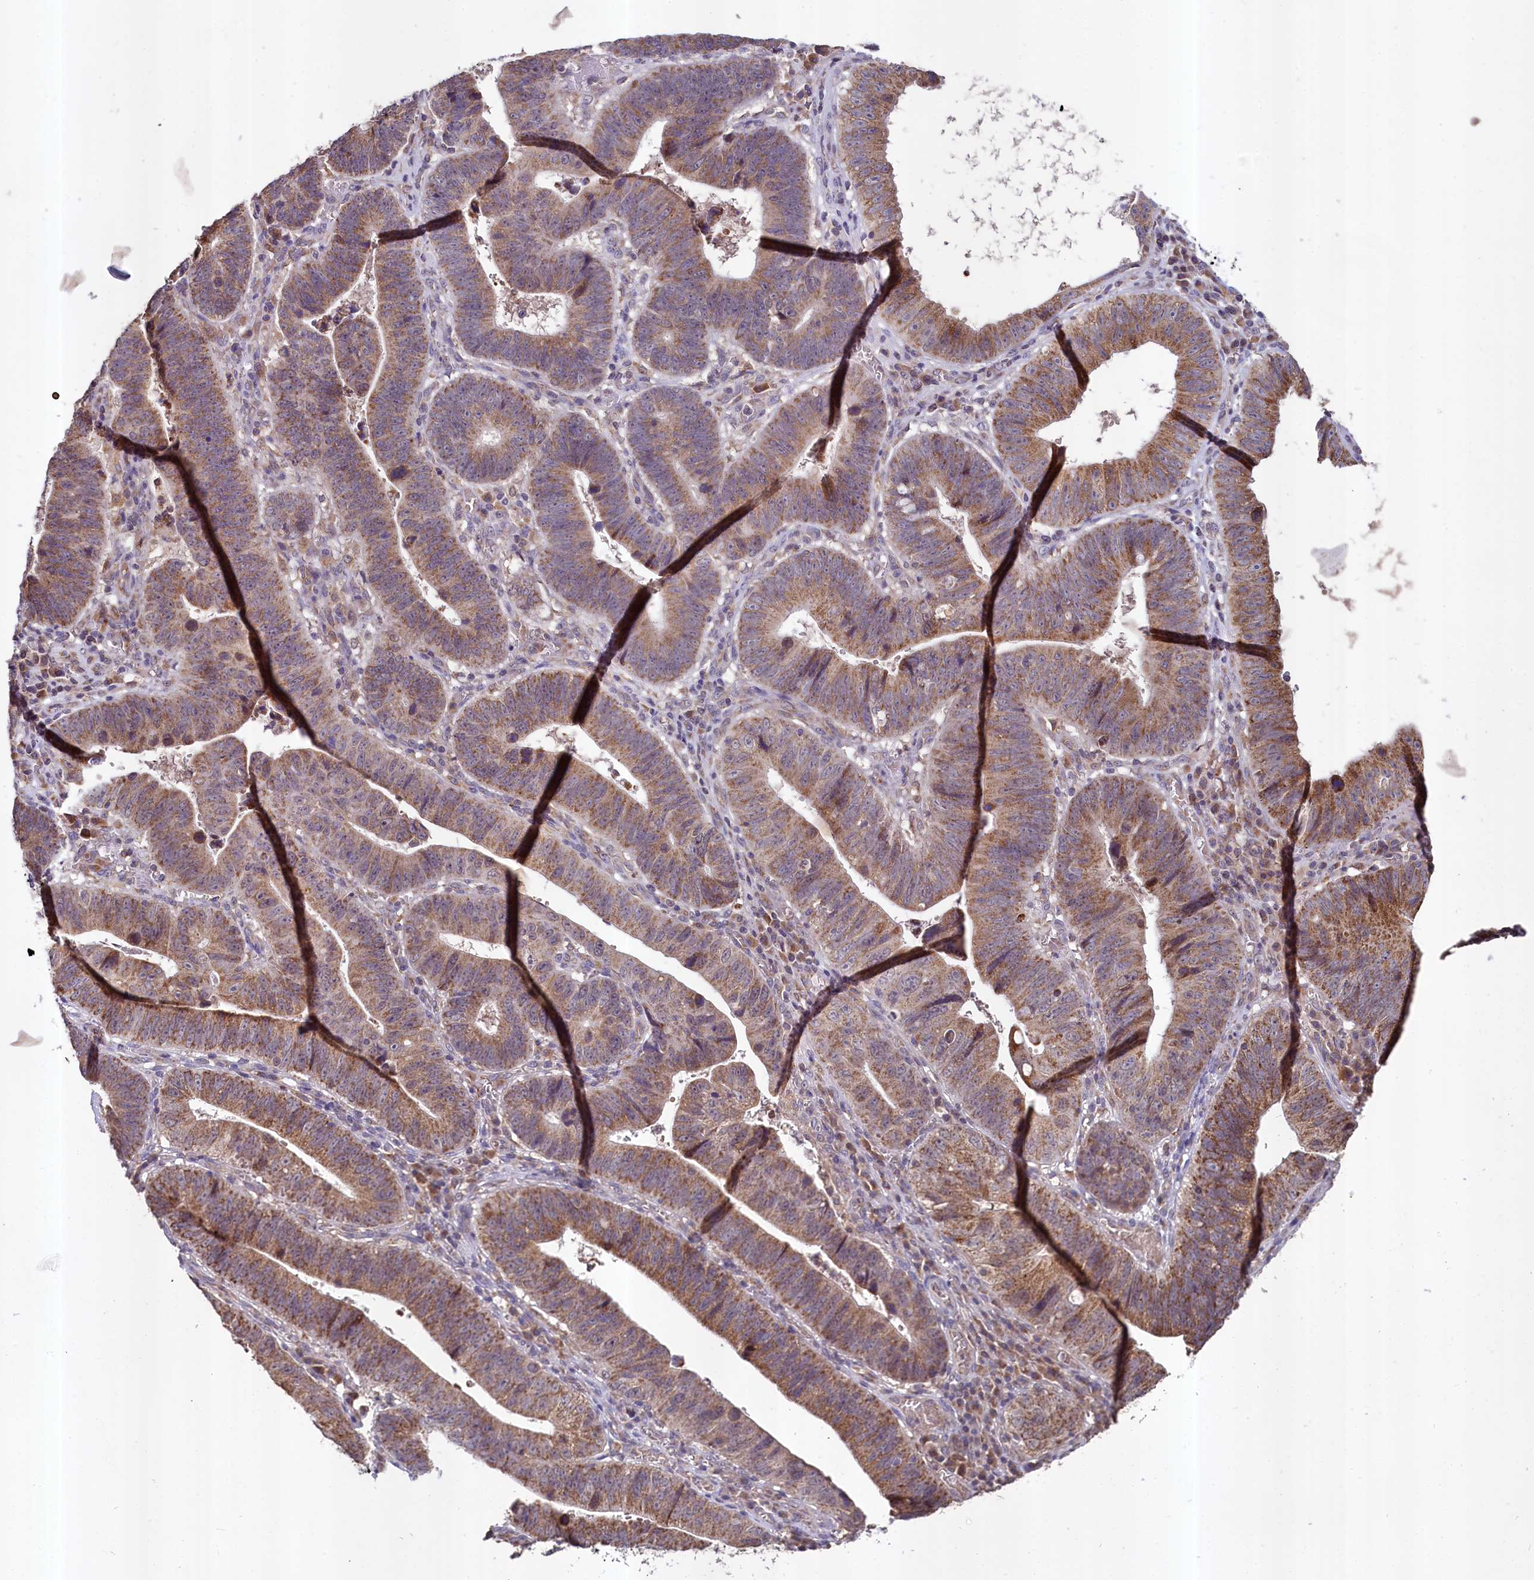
{"staining": {"intensity": "moderate", "quantity": ">75%", "location": "cytoplasmic/membranous"}, "tissue": "stomach cancer", "cell_type": "Tumor cells", "image_type": "cancer", "snomed": [{"axis": "morphology", "description": "Adenocarcinoma, NOS"}, {"axis": "topography", "description": "Stomach"}], "caption": "A brown stain shows moderate cytoplasmic/membranous expression of a protein in stomach cancer (adenocarcinoma) tumor cells. The staining was performed using DAB to visualize the protein expression in brown, while the nuclei were stained in blue with hematoxylin (Magnification: 20x).", "gene": "METTL4", "patient": {"sex": "male", "age": 59}}